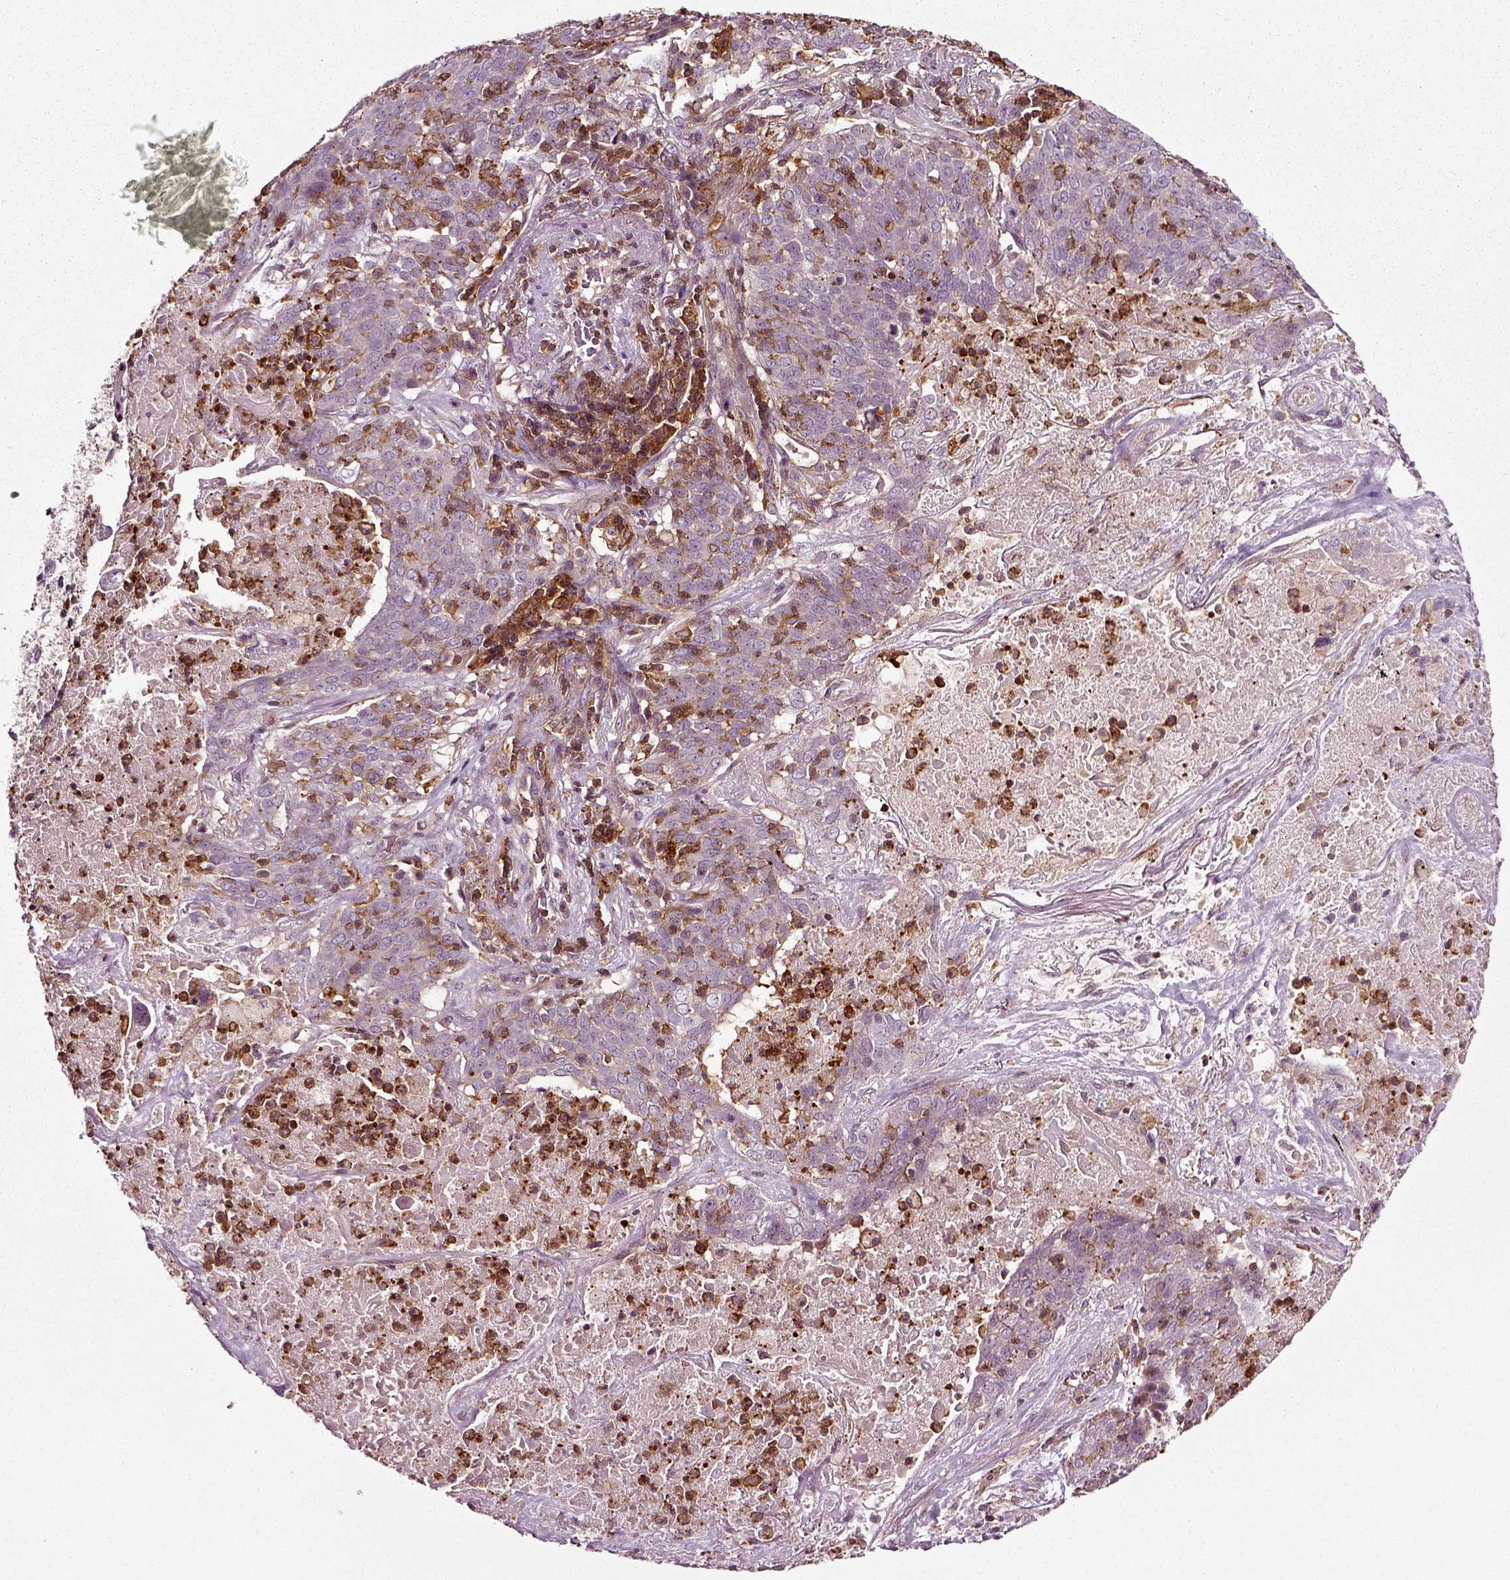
{"staining": {"intensity": "moderate", "quantity": "<25%", "location": "cytoplasmic/membranous"}, "tissue": "lung cancer", "cell_type": "Tumor cells", "image_type": "cancer", "snomed": [{"axis": "morphology", "description": "Squamous cell carcinoma, NOS"}, {"axis": "topography", "description": "Lung"}], "caption": "Immunohistochemistry staining of lung cancer (squamous cell carcinoma), which reveals low levels of moderate cytoplasmic/membranous staining in about <25% of tumor cells indicating moderate cytoplasmic/membranous protein staining. The staining was performed using DAB (brown) for protein detection and nuclei were counterstained in hematoxylin (blue).", "gene": "RHOF", "patient": {"sex": "male", "age": 82}}